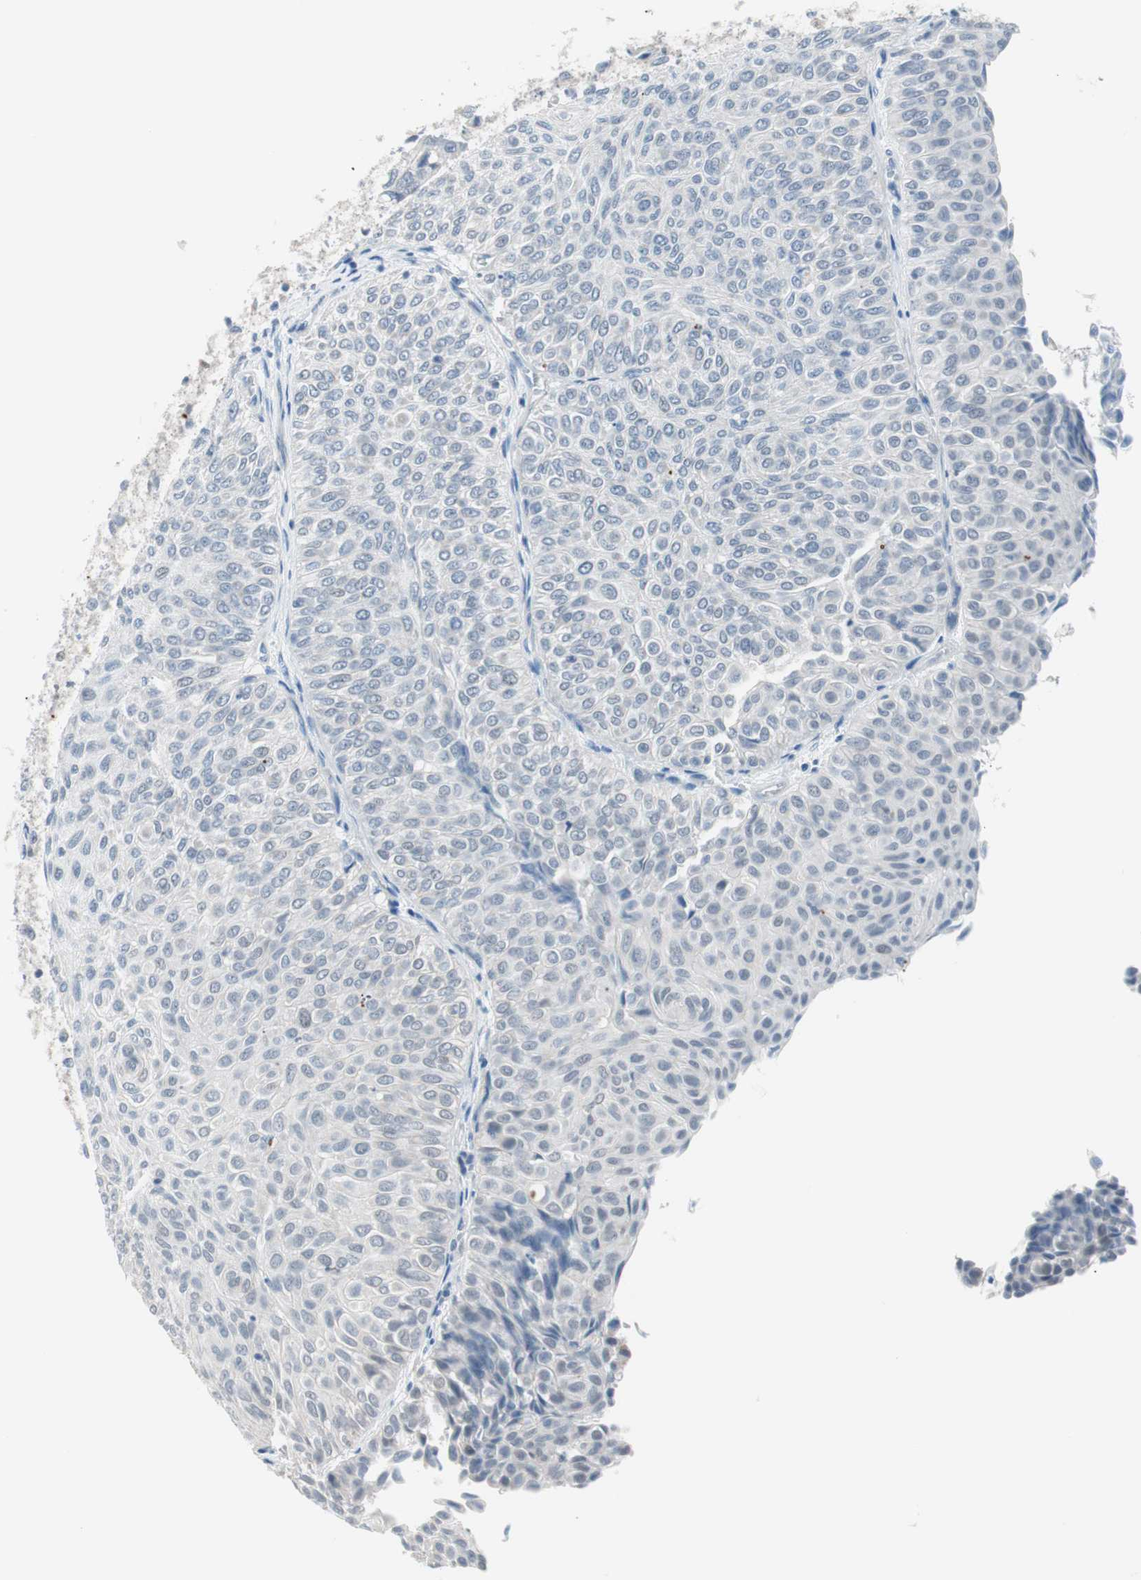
{"staining": {"intensity": "negative", "quantity": "none", "location": "none"}, "tissue": "urothelial cancer", "cell_type": "Tumor cells", "image_type": "cancer", "snomed": [{"axis": "morphology", "description": "Urothelial carcinoma, Low grade"}, {"axis": "topography", "description": "Urinary bladder"}], "caption": "Human urothelial cancer stained for a protein using immunohistochemistry (IHC) shows no expression in tumor cells.", "gene": "VIL1", "patient": {"sex": "male", "age": 78}}